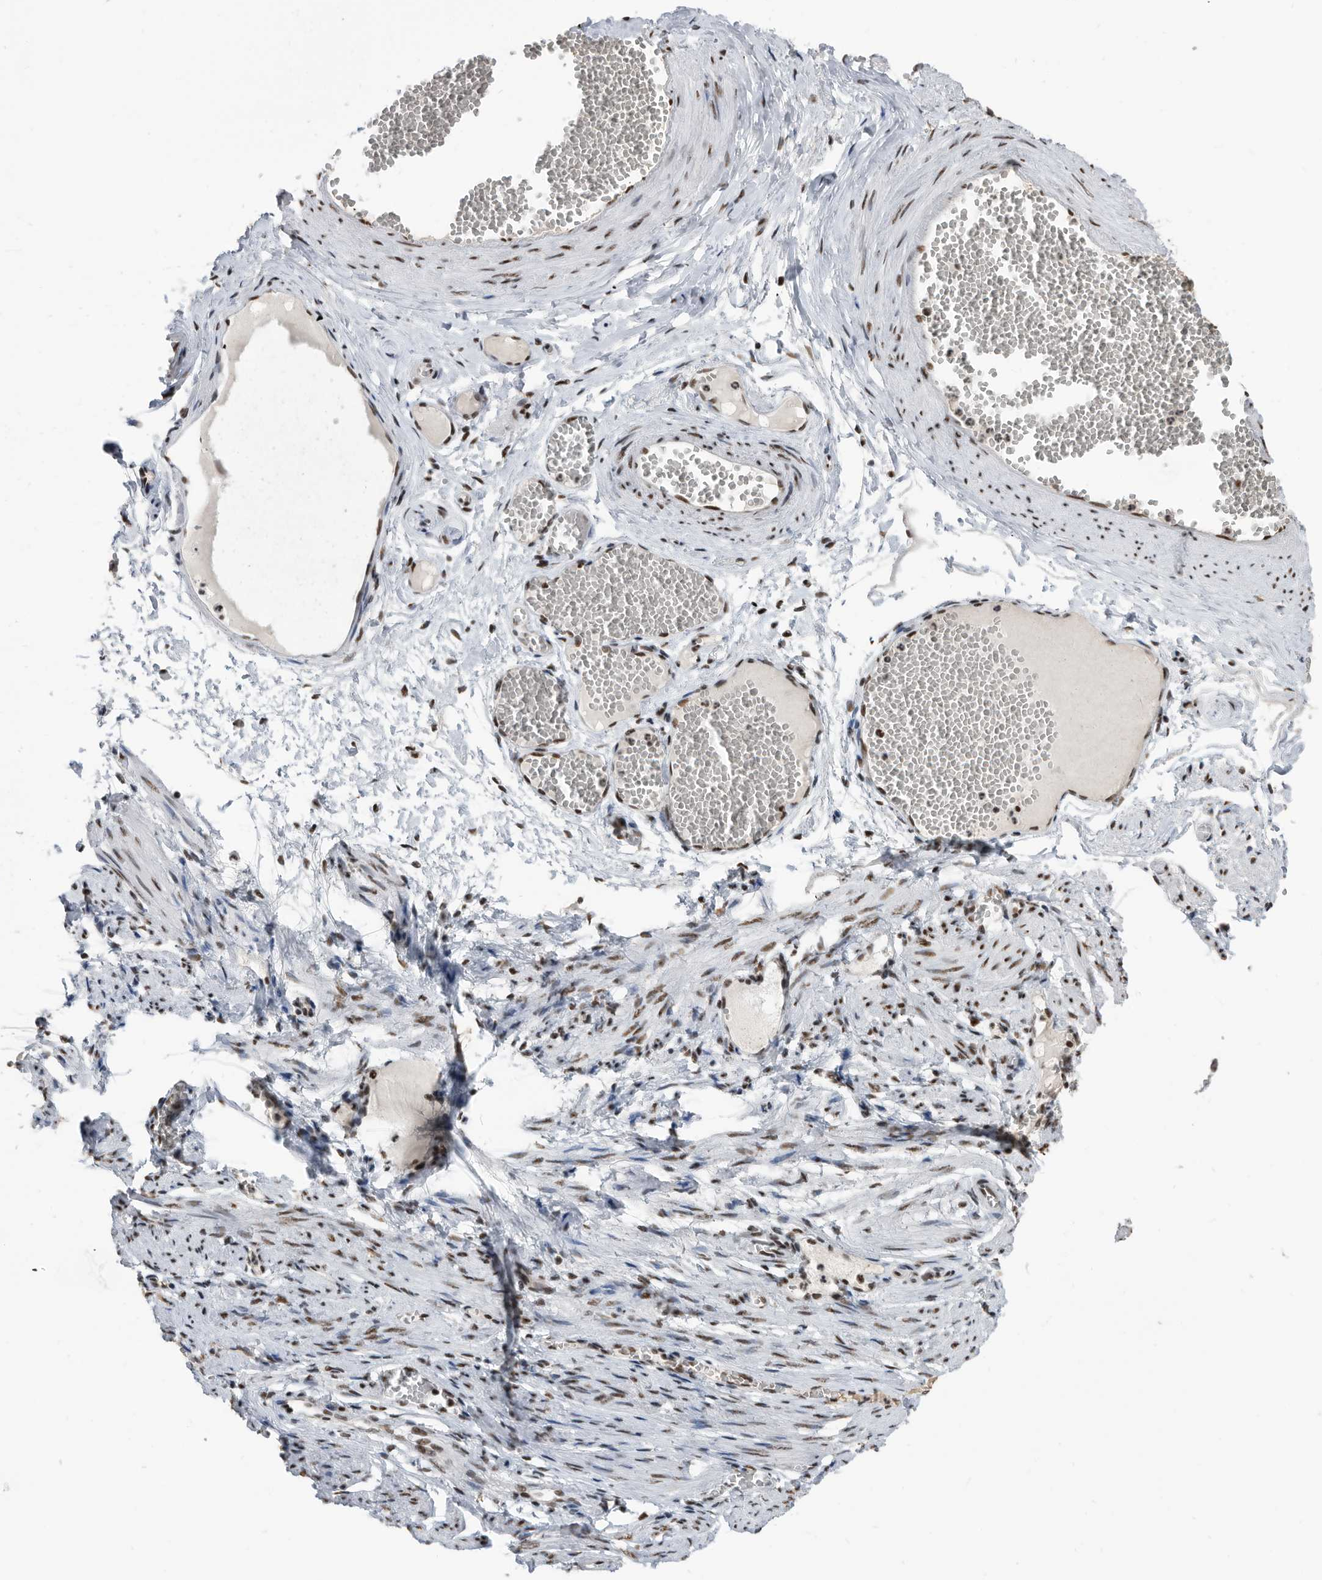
{"staining": {"intensity": "moderate", "quantity": ">75%", "location": "nuclear"}, "tissue": "adipose tissue", "cell_type": "Adipocytes", "image_type": "normal", "snomed": [{"axis": "morphology", "description": "Normal tissue, NOS"}, {"axis": "topography", "description": "Smooth muscle"}, {"axis": "topography", "description": "Peripheral nerve tissue"}], "caption": "Moderate nuclear positivity is seen in approximately >75% of adipocytes in benign adipose tissue.", "gene": "SF3A1", "patient": {"sex": "female", "age": 39}}